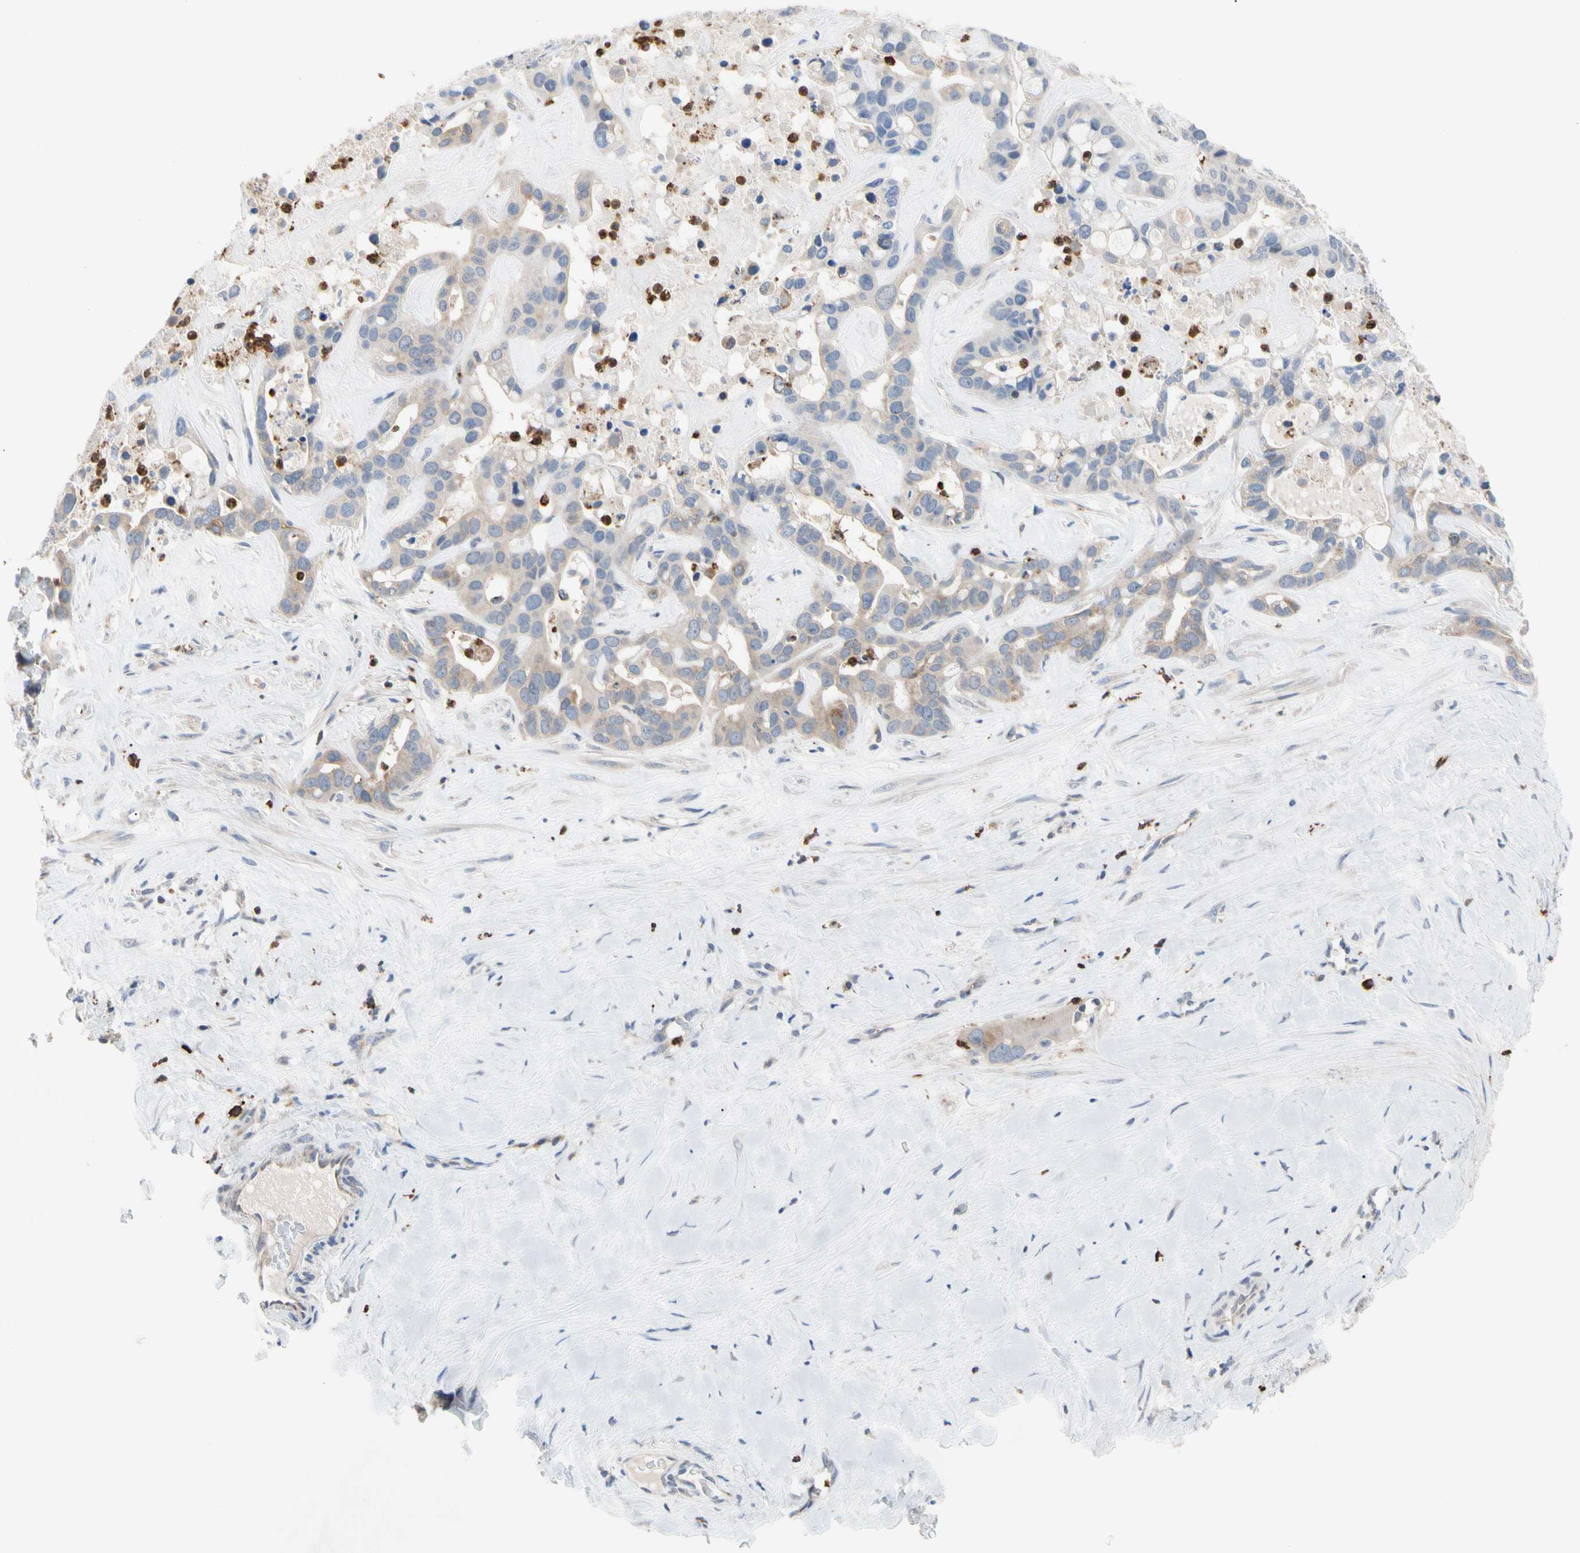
{"staining": {"intensity": "weak", "quantity": "25%-75%", "location": "cytoplasmic/membranous"}, "tissue": "liver cancer", "cell_type": "Tumor cells", "image_type": "cancer", "snomed": [{"axis": "morphology", "description": "Cholangiocarcinoma"}, {"axis": "topography", "description": "Liver"}], "caption": "Liver cholangiocarcinoma was stained to show a protein in brown. There is low levels of weak cytoplasmic/membranous positivity in about 25%-75% of tumor cells.", "gene": "MCL1", "patient": {"sex": "female", "age": 65}}